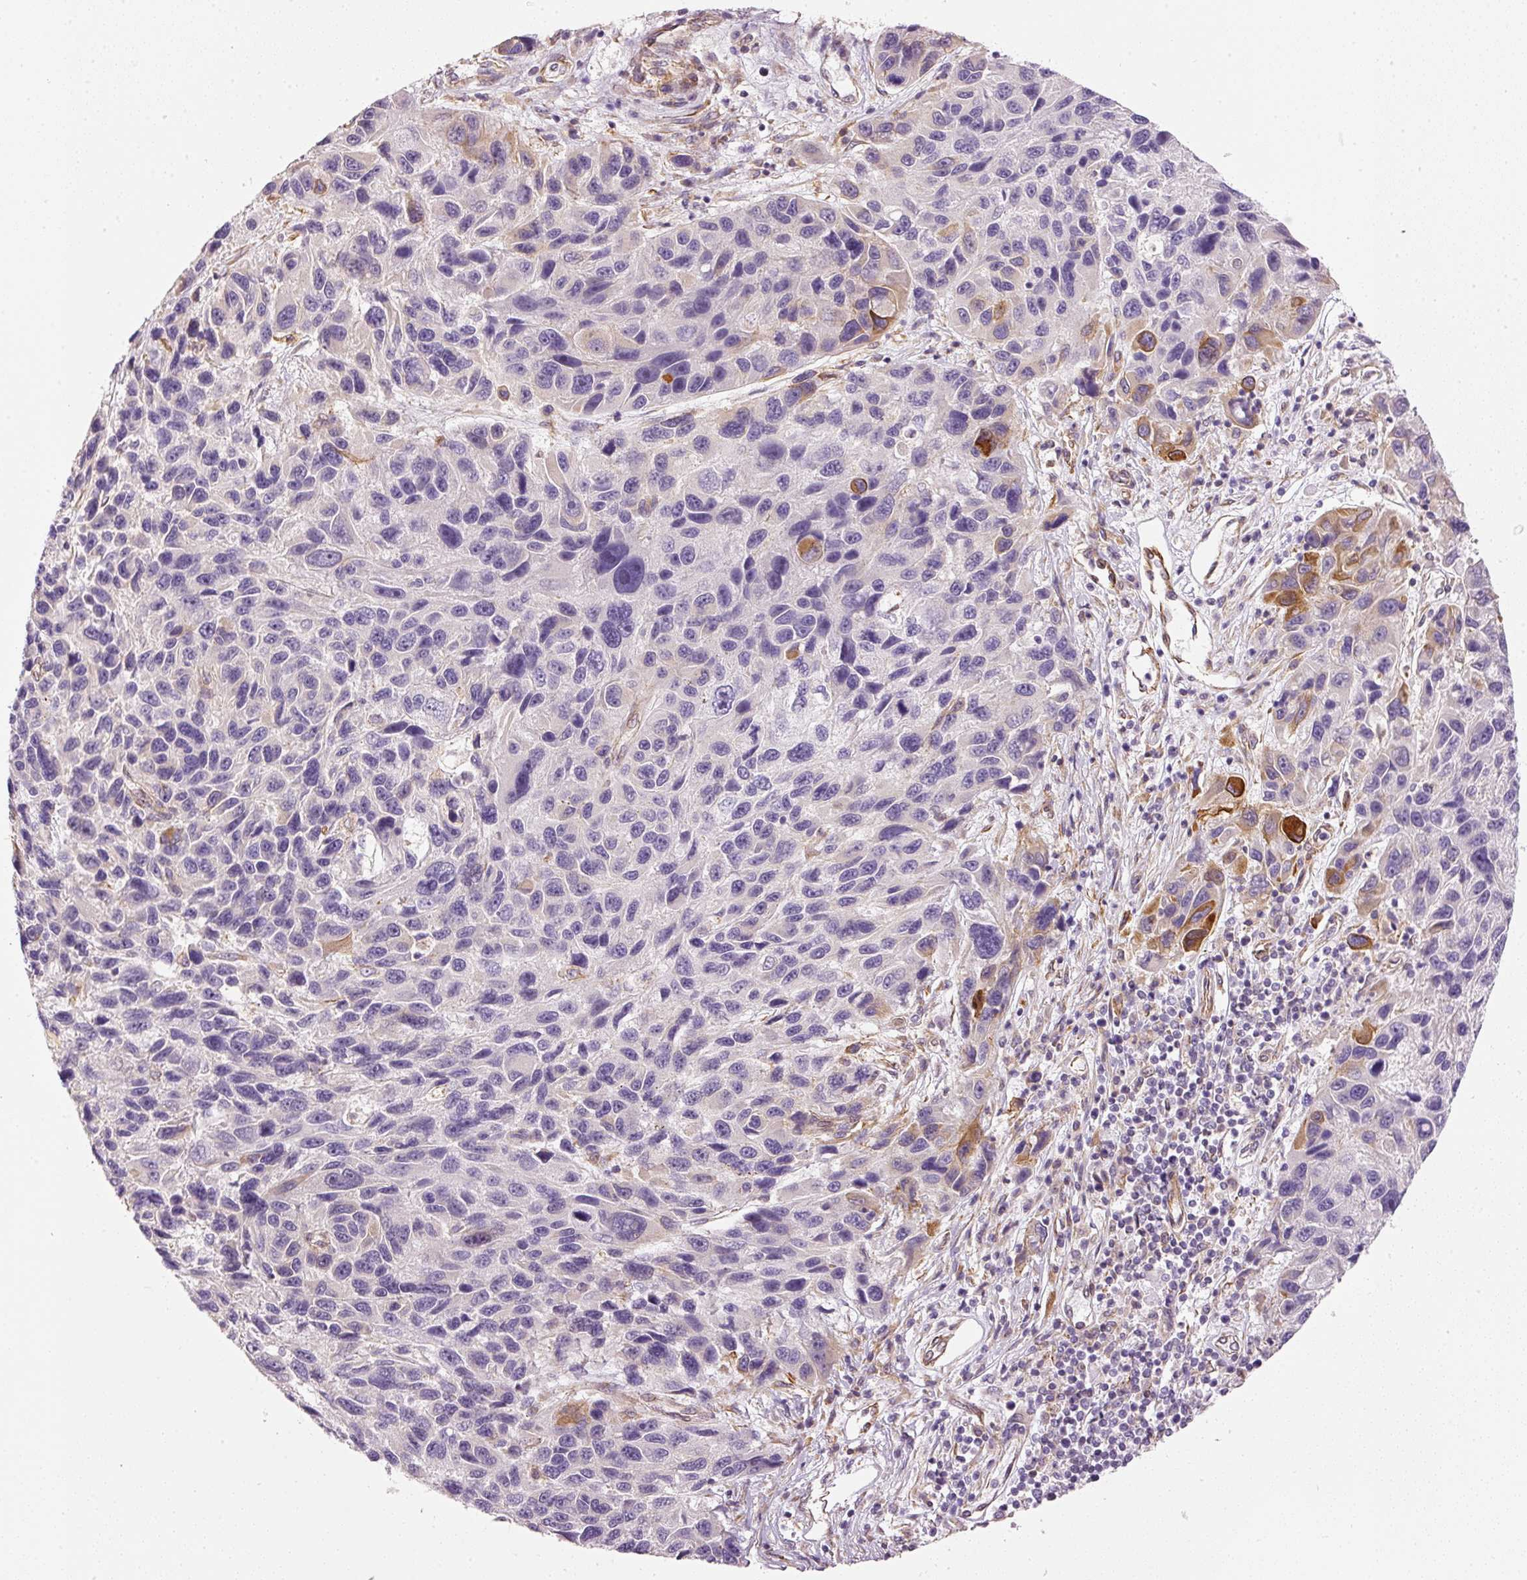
{"staining": {"intensity": "strong", "quantity": "<25%", "location": "cytoplasmic/membranous"}, "tissue": "melanoma", "cell_type": "Tumor cells", "image_type": "cancer", "snomed": [{"axis": "morphology", "description": "Malignant melanoma, NOS"}, {"axis": "topography", "description": "Skin"}], "caption": "IHC staining of melanoma, which displays medium levels of strong cytoplasmic/membranous positivity in approximately <25% of tumor cells indicating strong cytoplasmic/membranous protein positivity. The staining was performed using DAB (brown) for protein detection and nuclei were counterstained in hematoxylin (blue).", "gene": "OSR2", "patient": {"sex": "male", "age": 53}}